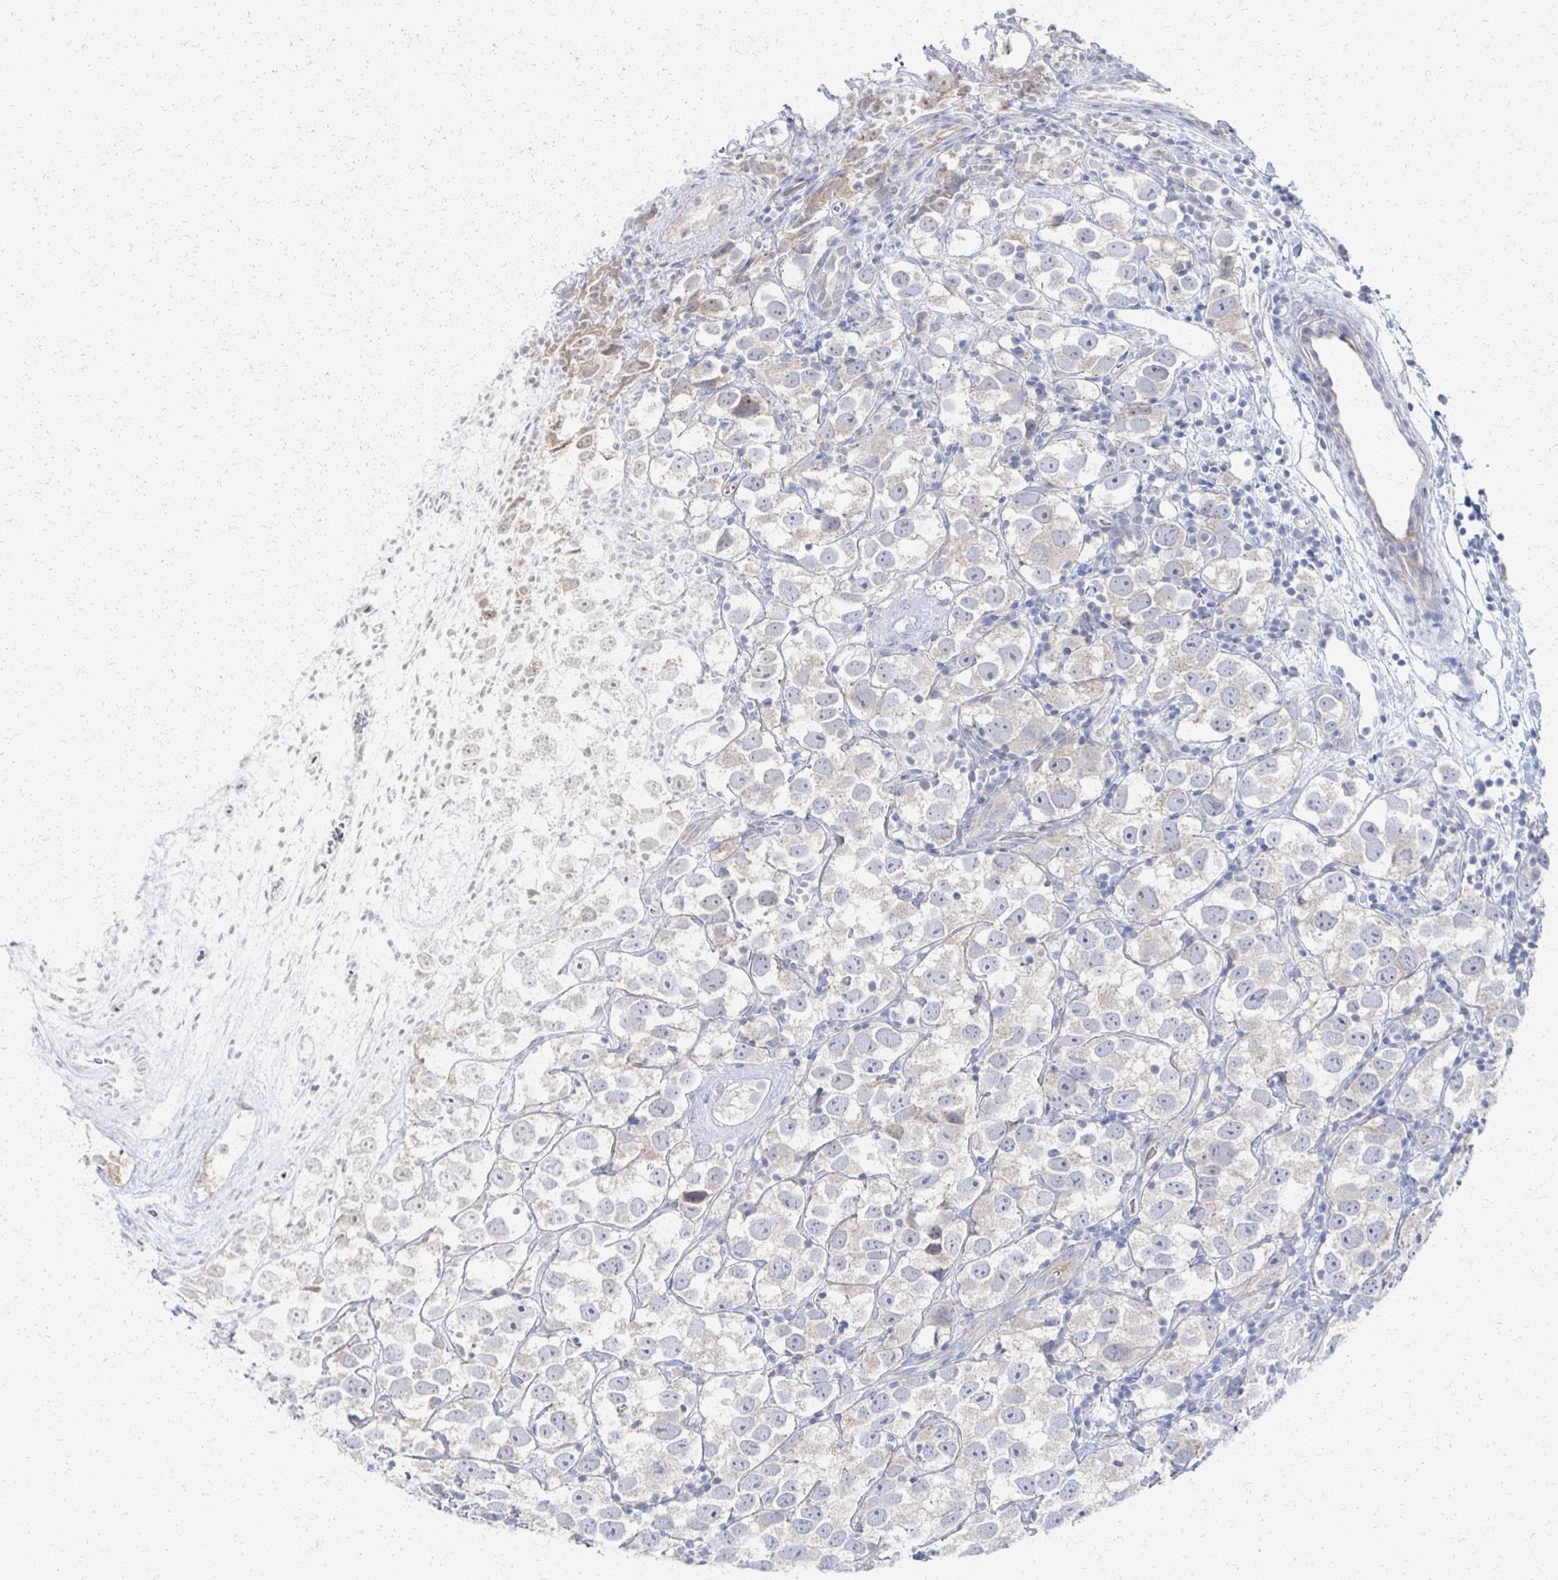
{"staining": {"intensity": "weak", "quantity": "<25%", "location": "cytoplasmic/membranous"}, "tissue": "testis cancer", "cell_type": "Tumor cells", "image_type": "cancer", "snomed": [{"axis": "morphology", "description": "Seminoma, NOS"}, {"axis": "topography", "description": "Testis"}], "caption": "Immunohistochemical staining of human testis seminoma exhibits no significant staining in tumor cells.", "gene": "PRR20A", "patient": {"sex": "male", "age": 26}}